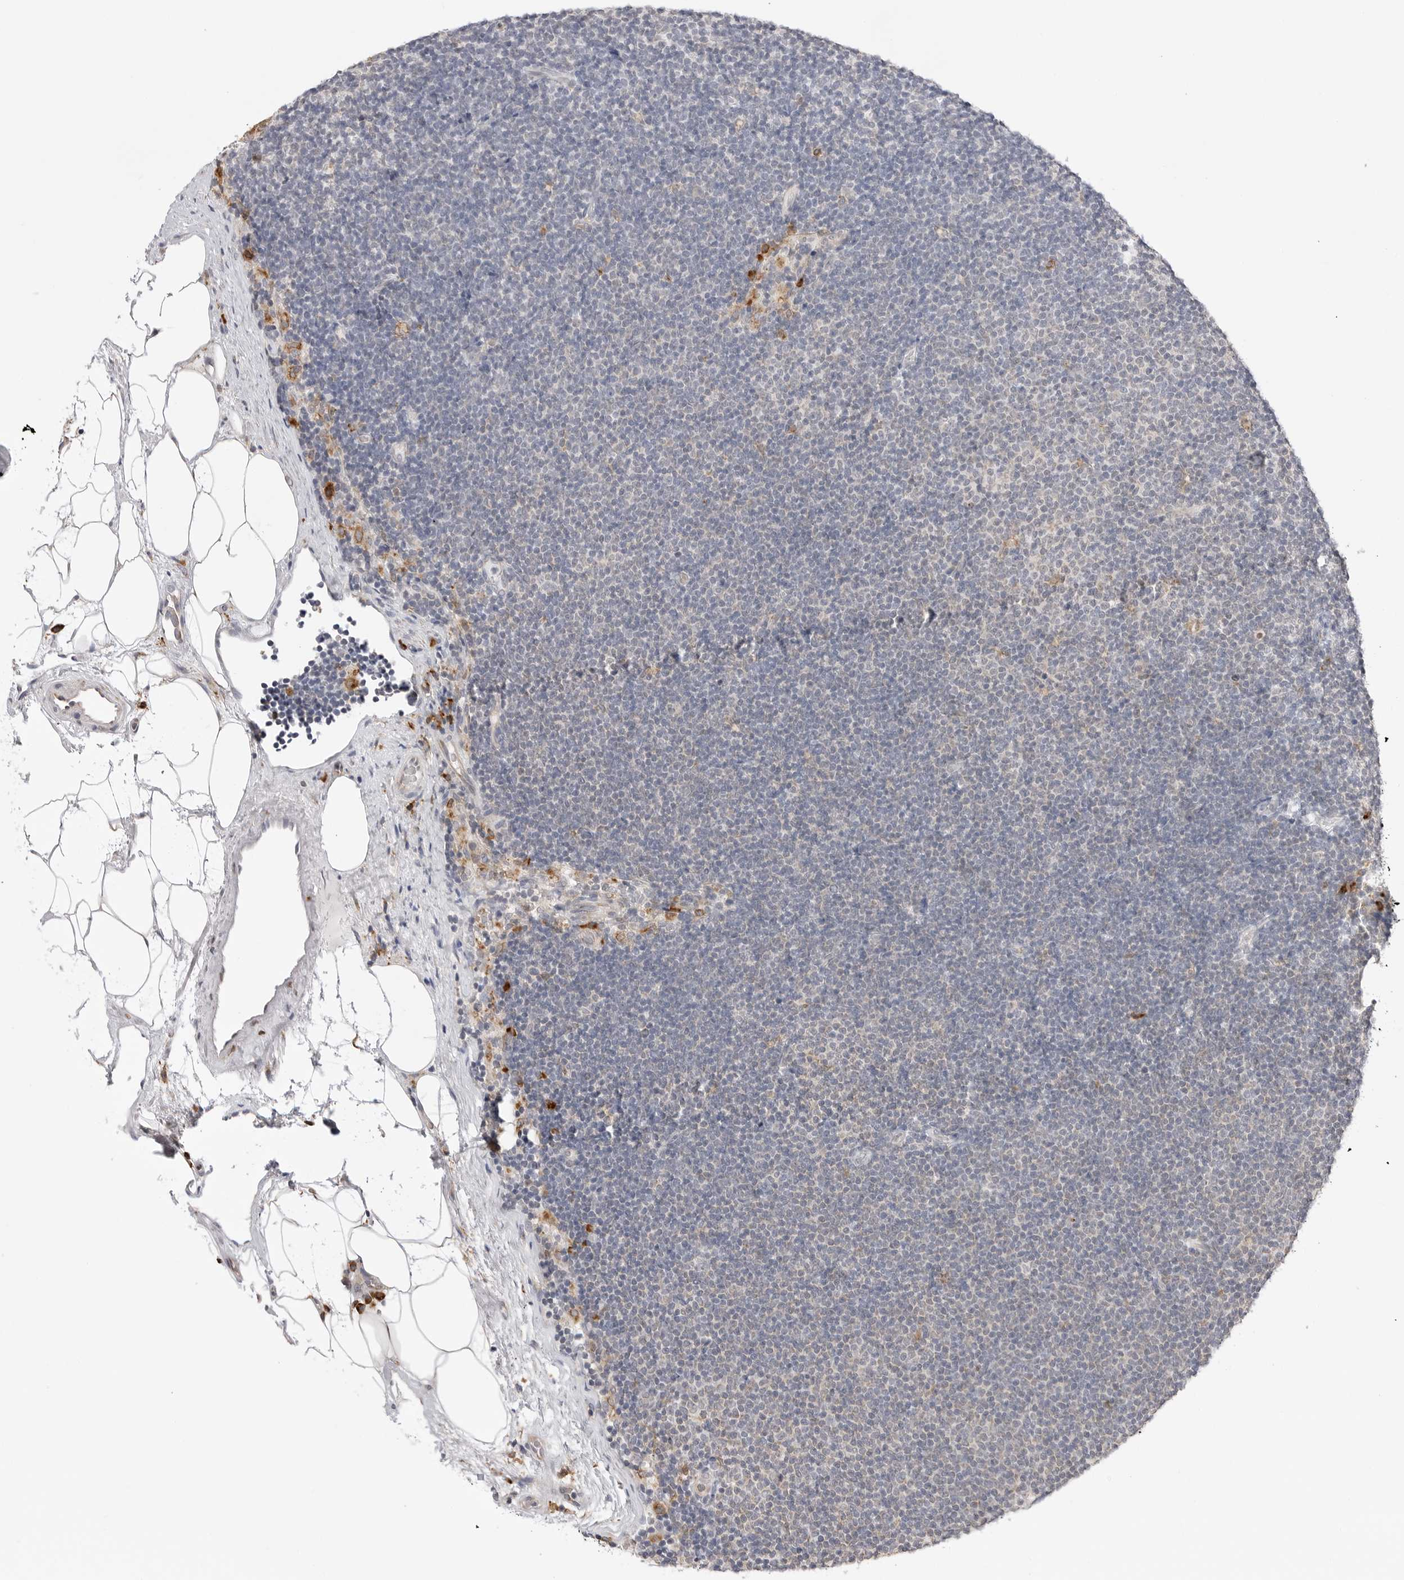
{"staining": {"intensity": "negative", "quantity": "none", "location": "none"}, "tissue": "lymphoma", "cell_type": "Tumor cells", "image_type": "cancer", "snomed": [{"axis": "morphology", "description": "Malignant lymphoma, non-Hodgkin's type, Low grade"}, {"axis": "topography", "description": "Lymph node"}], "caption": "Immunohistochemistry (IHC) image of malignant lymphoma, non-Hodgkin's type (low-grade) stained for a protein (brown), which demonstrates no expression in tumor cells.", "gene": "RPN1", "patient": {"sex": "female", "age": 53}}